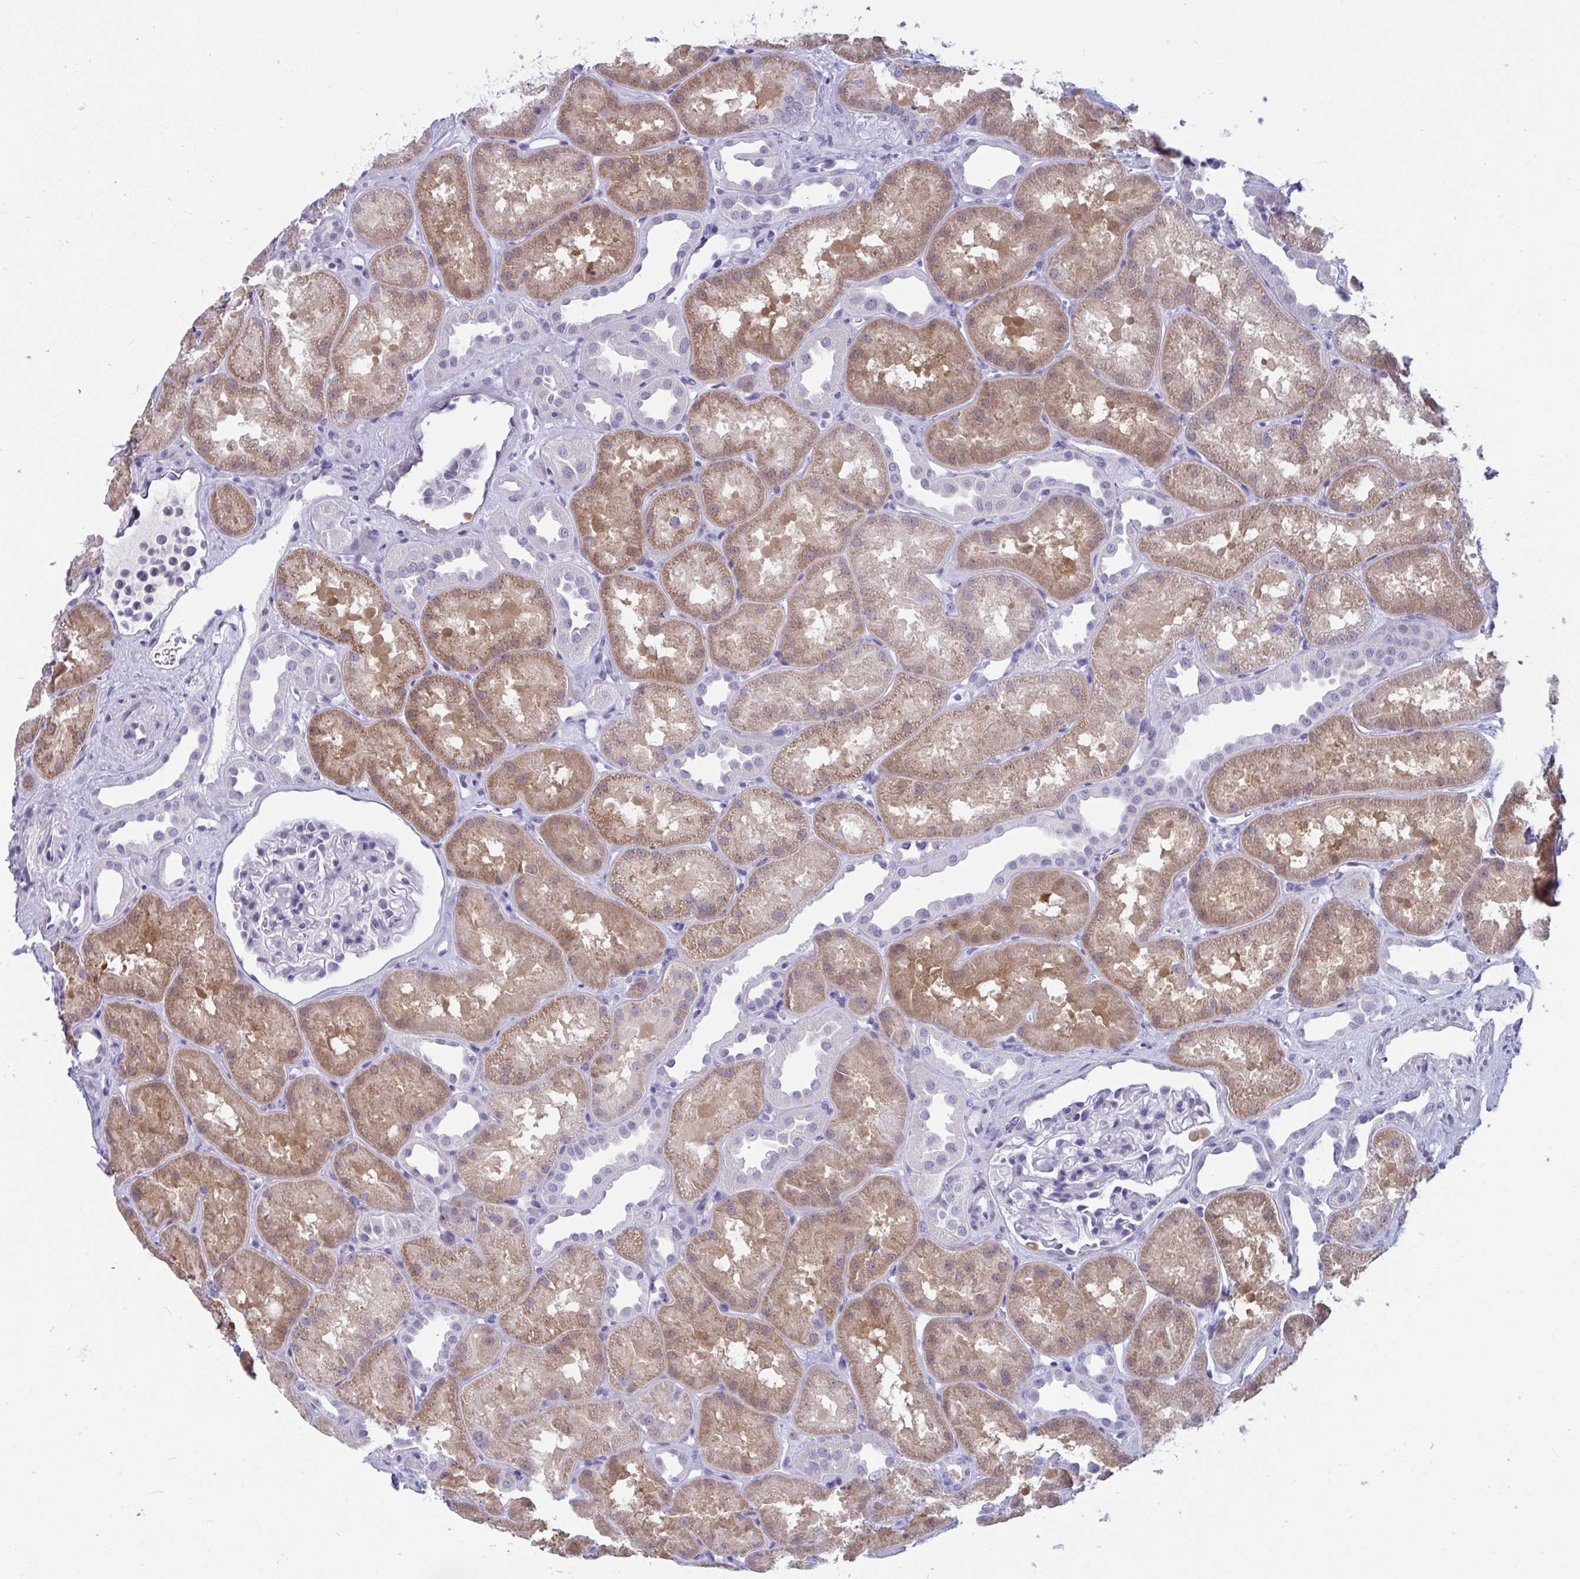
{"staining": {"intensity": "negative", "quantity": "none", "location": "none"}, "tissue": "kidney", "cell_type": "Cells in glomeruli", "image_type": "normal", "snomed": [{"axis": "morphology", "description": "Normal tissue, NOS"}, {"axis": "topography", "description": "Kidney"}], "caption": "Normal kidney was stained to show a protein in brown. There is no significant expression in cells in glomeruli.", "gene": "PRDM9", "patient": {"sex": "male", "age": 61}}